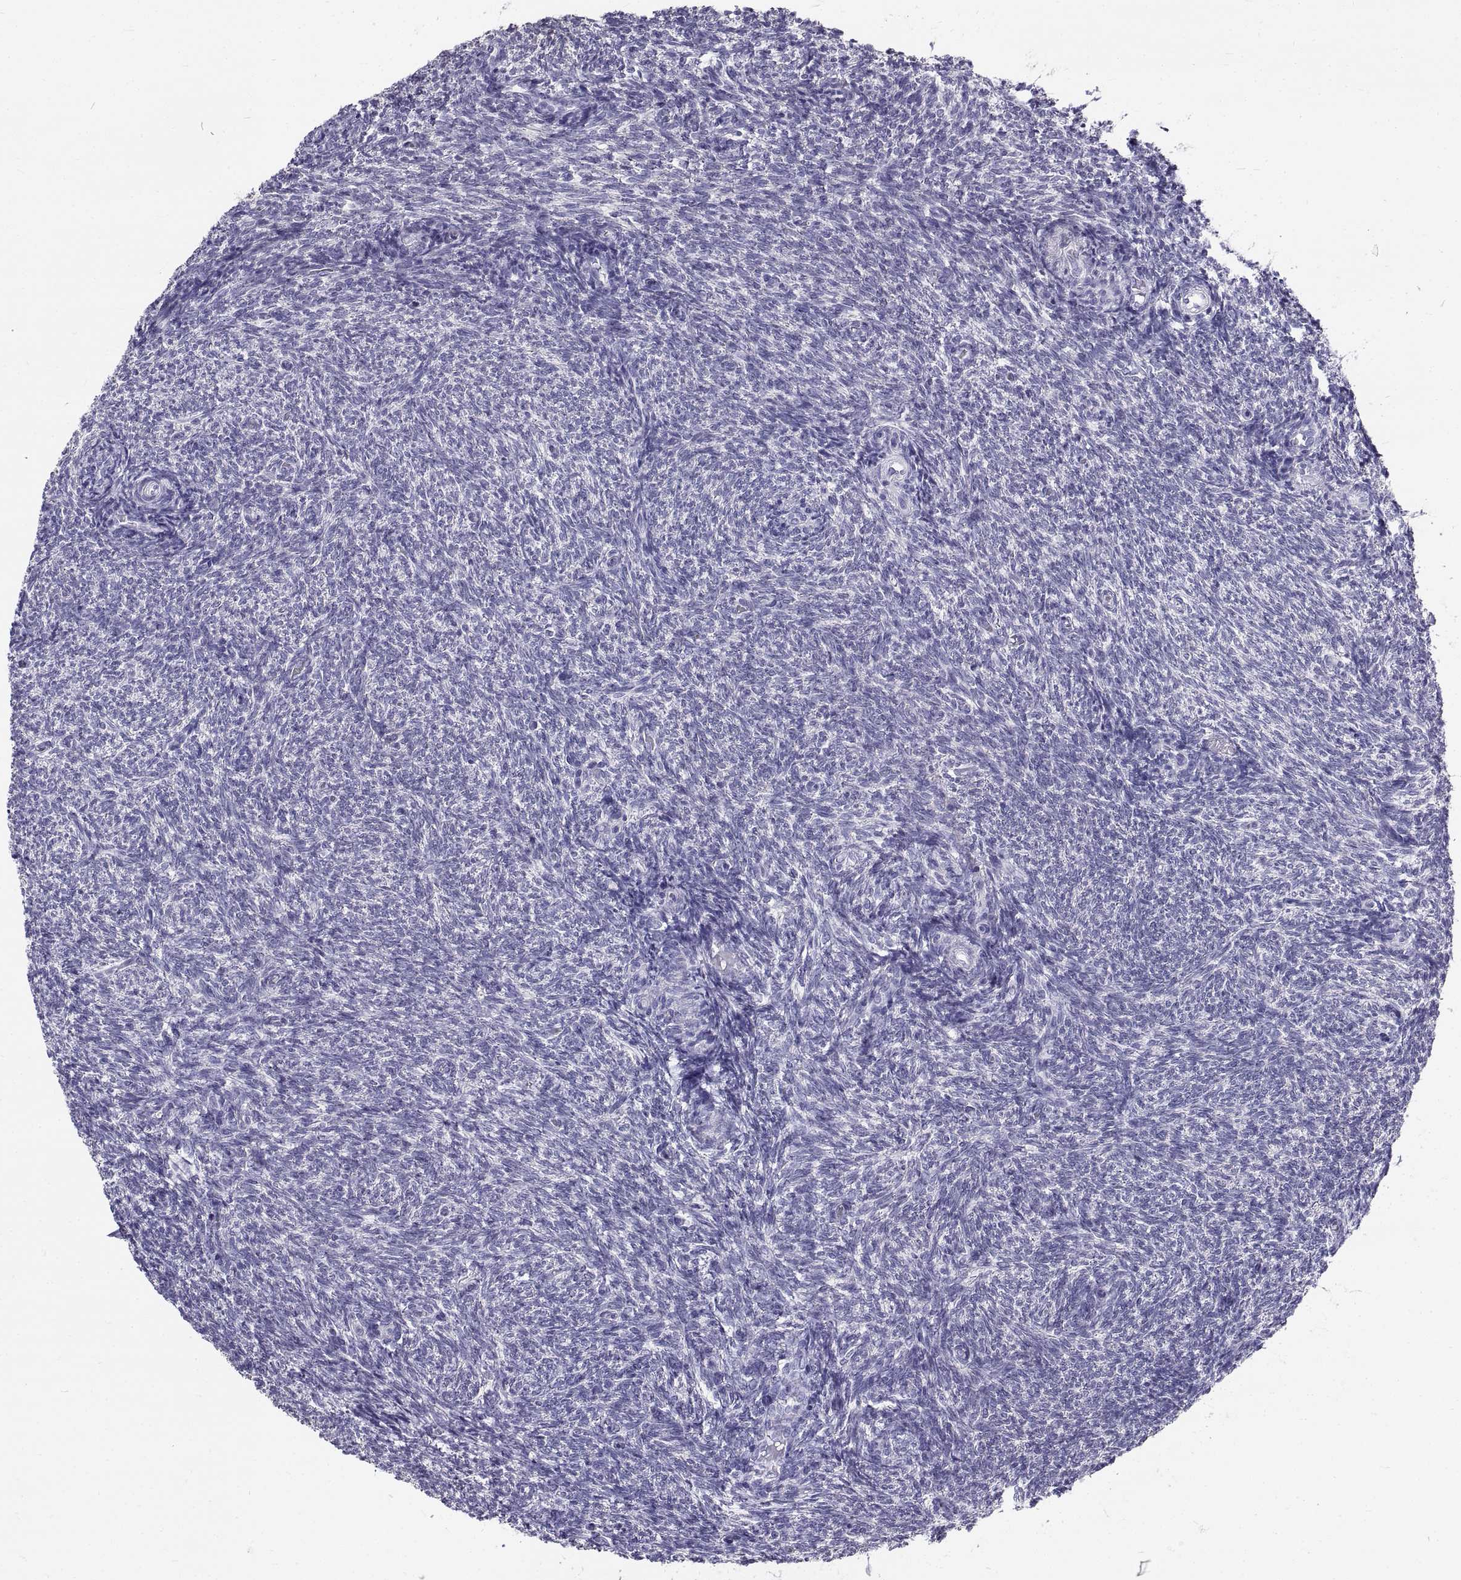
{"staining": {"intensity": "negative", "quantity": "none", "location": "none"}, "tissue": "ovary", "cell_type": "Follicle cells", "image_type": "normal", "snomed": [{"axis": "morphology", "description": "Normal tissue, NOS"}, {"axis": "topography", "description": "Ovary"}], "caption": "DAB (3,3'-diaminobenzidine) immunohistochemical staining of unremarkable ovary reveals no significant positivity in follicle cells.", "gene": "GNG12", "patient": {"sex": "female", "age": 39}}